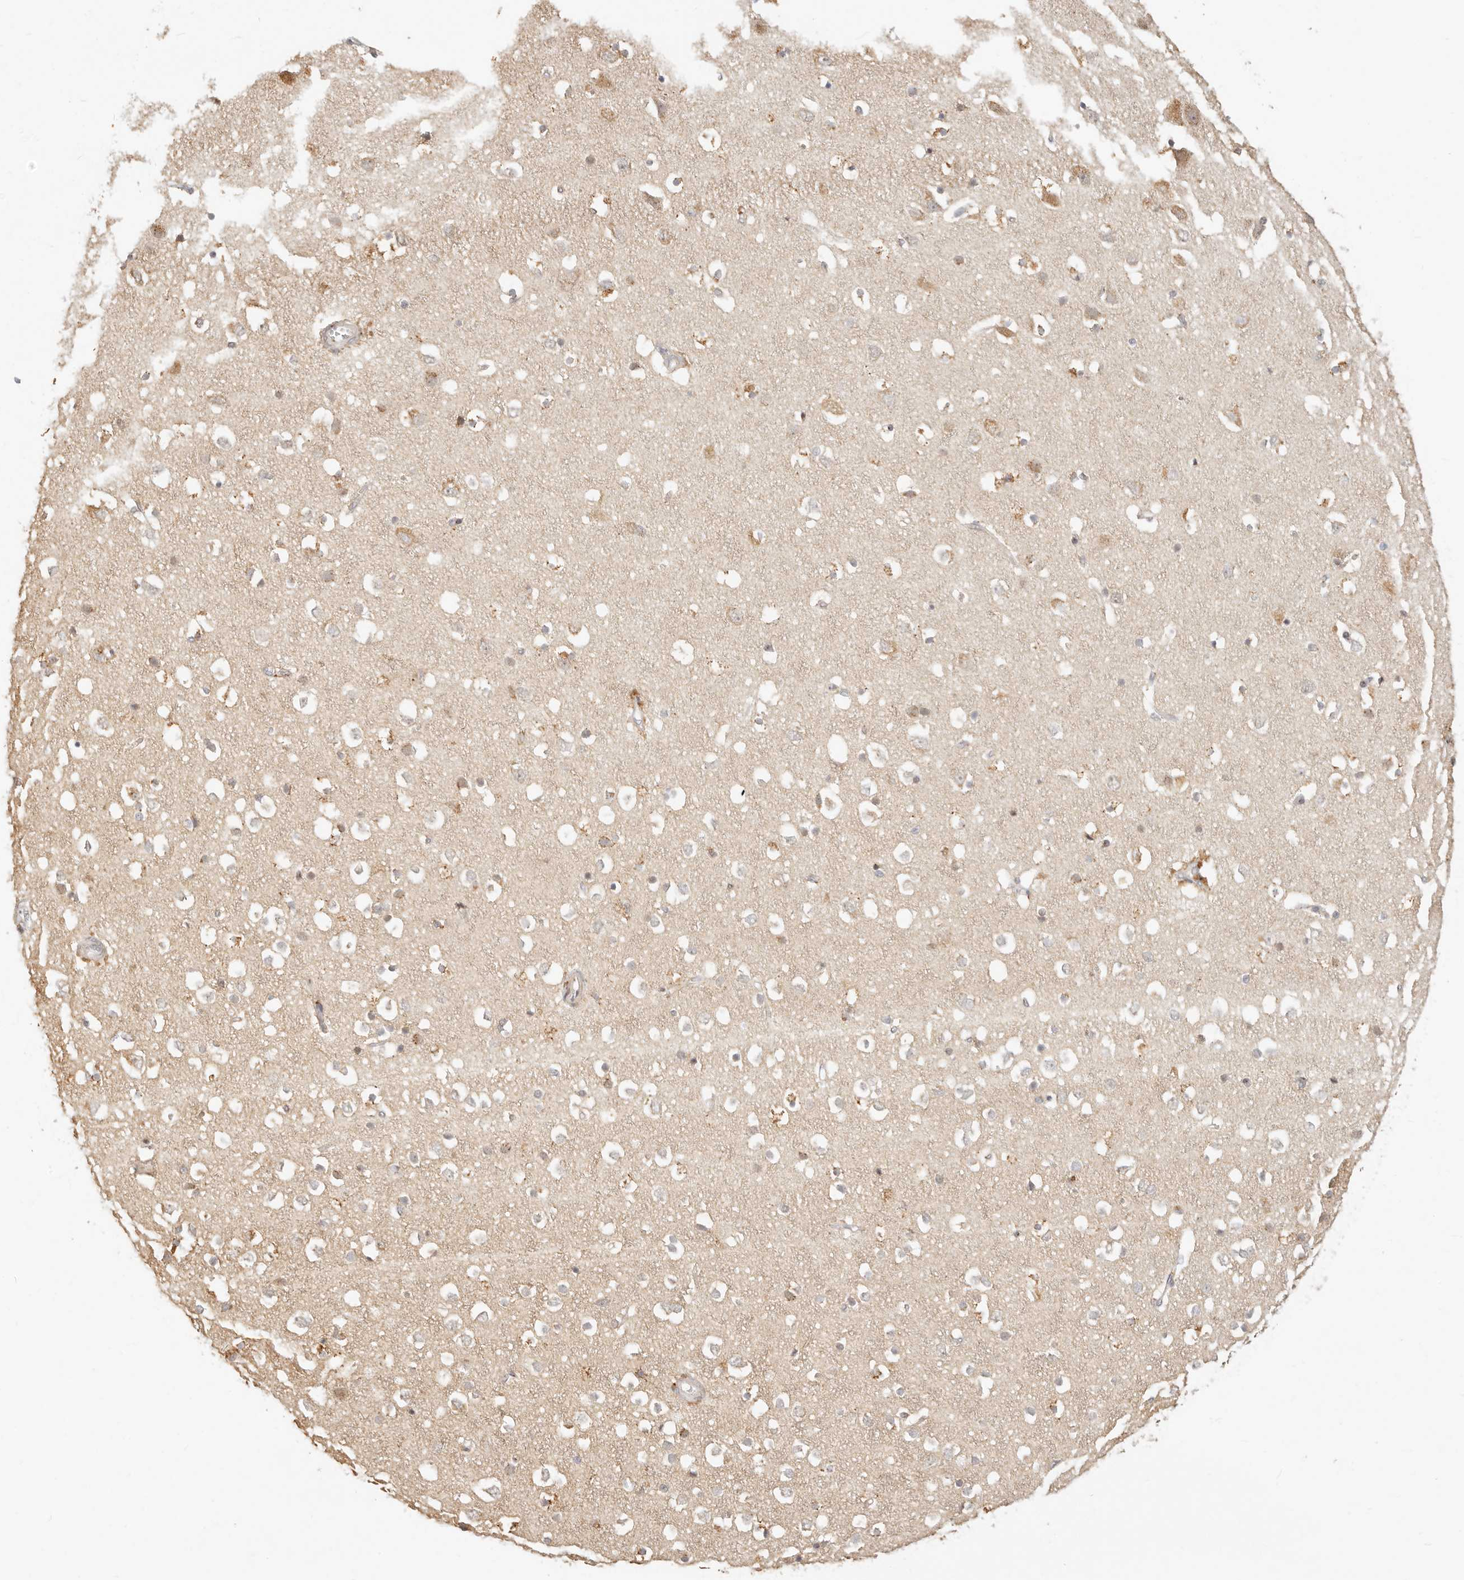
{"staining": {"intensity": "negative", "quantity": "none", "location": "none"}, "tissue": "cerebral cortex", "cell_type": "Endothelial cells", "image_type": "normal", "snomed": [{"axis": "morphology", "description": "Normal tissue, NOS"}, {"axis": "topography", "description": "Cerebral cortex"}], "caption": "Image shows no protein staining in endothelial cells of benign cerebral cortex.", "gene": "FAM20B", "patient": {"sex": "male", "age": 54}}